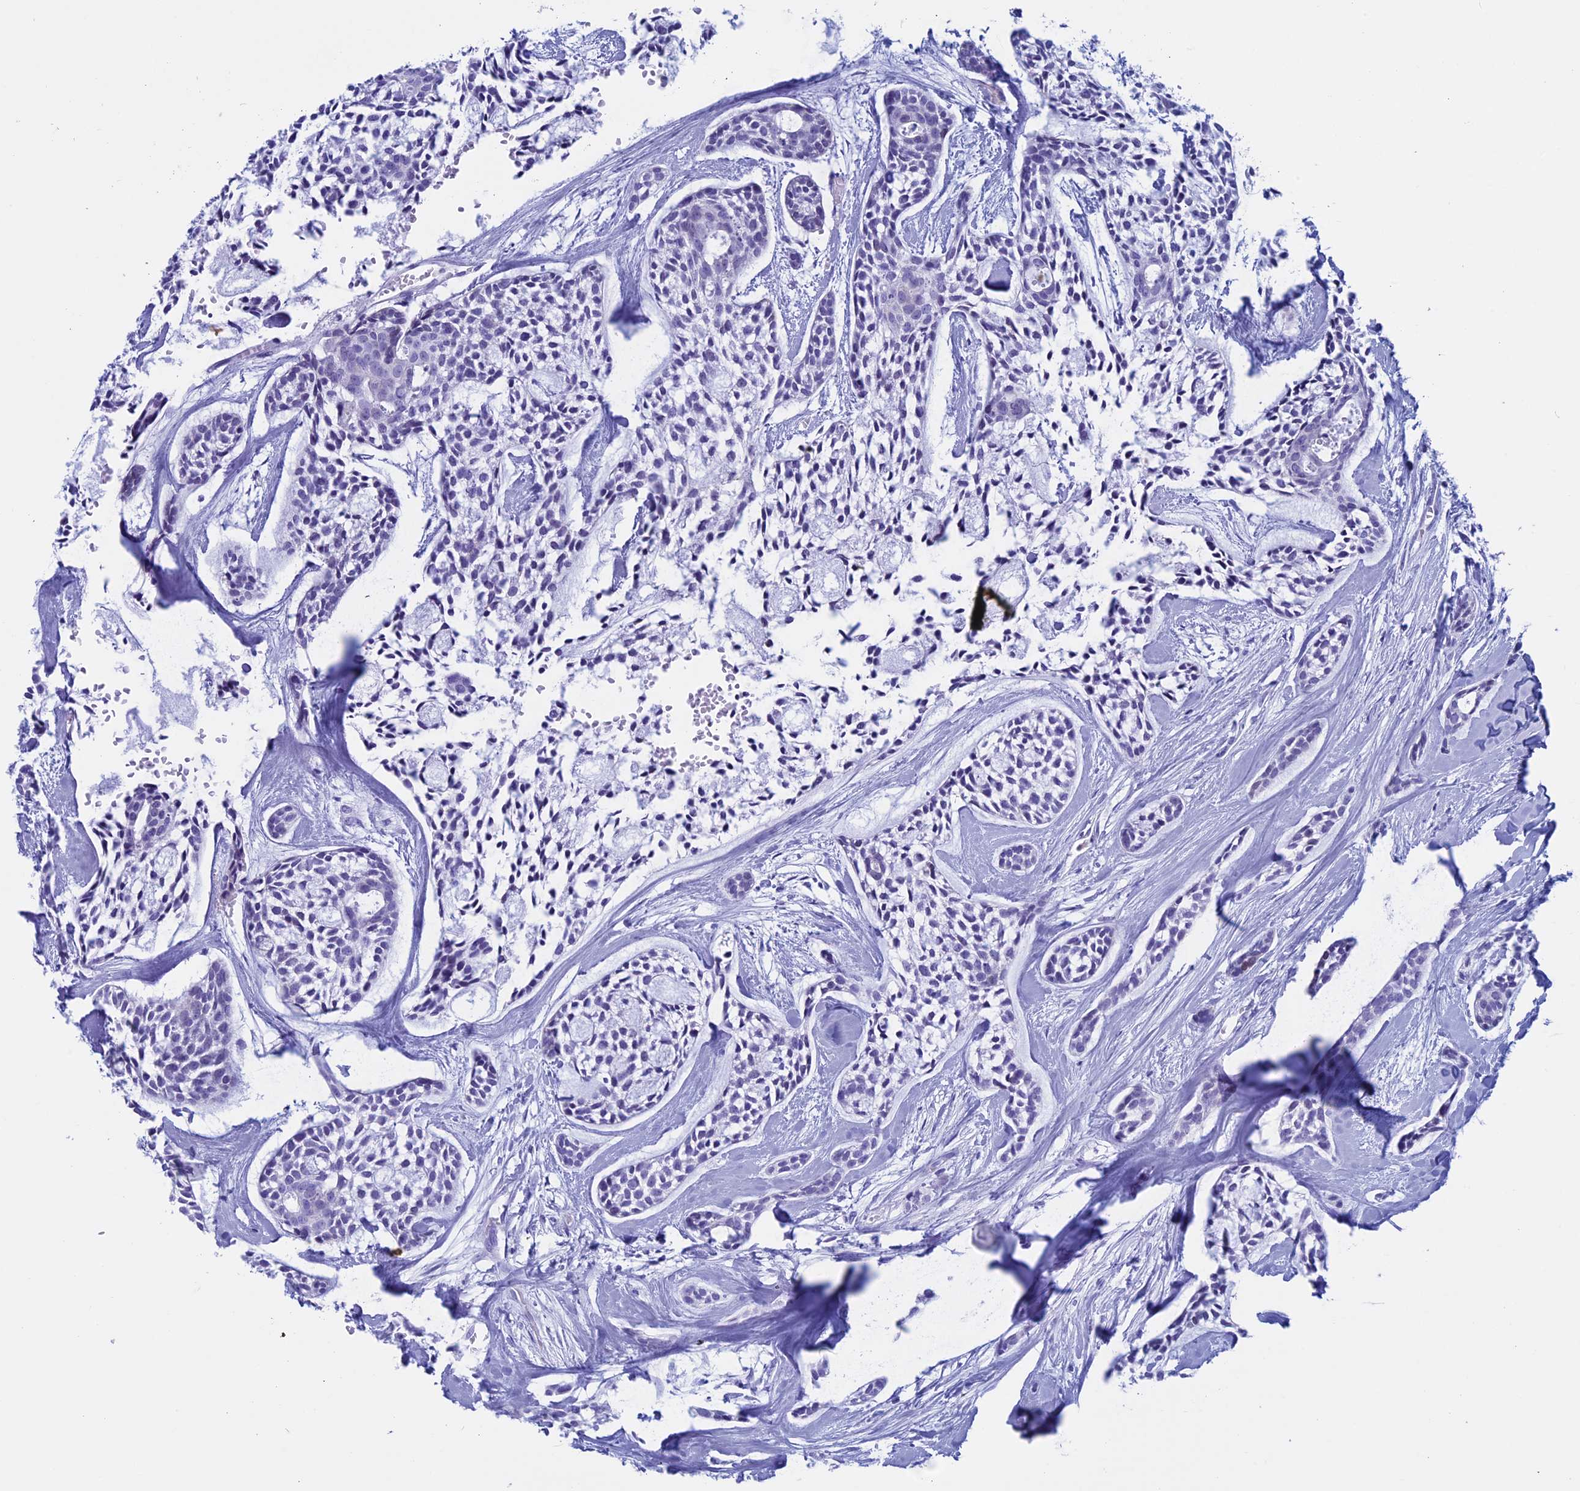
{"staining": {"intensity": "negative", "quantity": "none", "location": "none"}, "tissue": "head and neck cancer", "cell_type": "Tumor cells", "image_type": "cancer", "snomed": [{"axis": "morphology", "description": "Adenocarcinoma, NOS"}, {"axis": "topography", "description": "Subcutis"}, {"axis": "topography", "description": "Head-Neck"}], "caption": "A photomicrograph of human adenocarcinoma (head and neck) is negative for staining in tumor cells.", "gene": "FAM169A", "patient": {"sex": "female", "age": 73}}